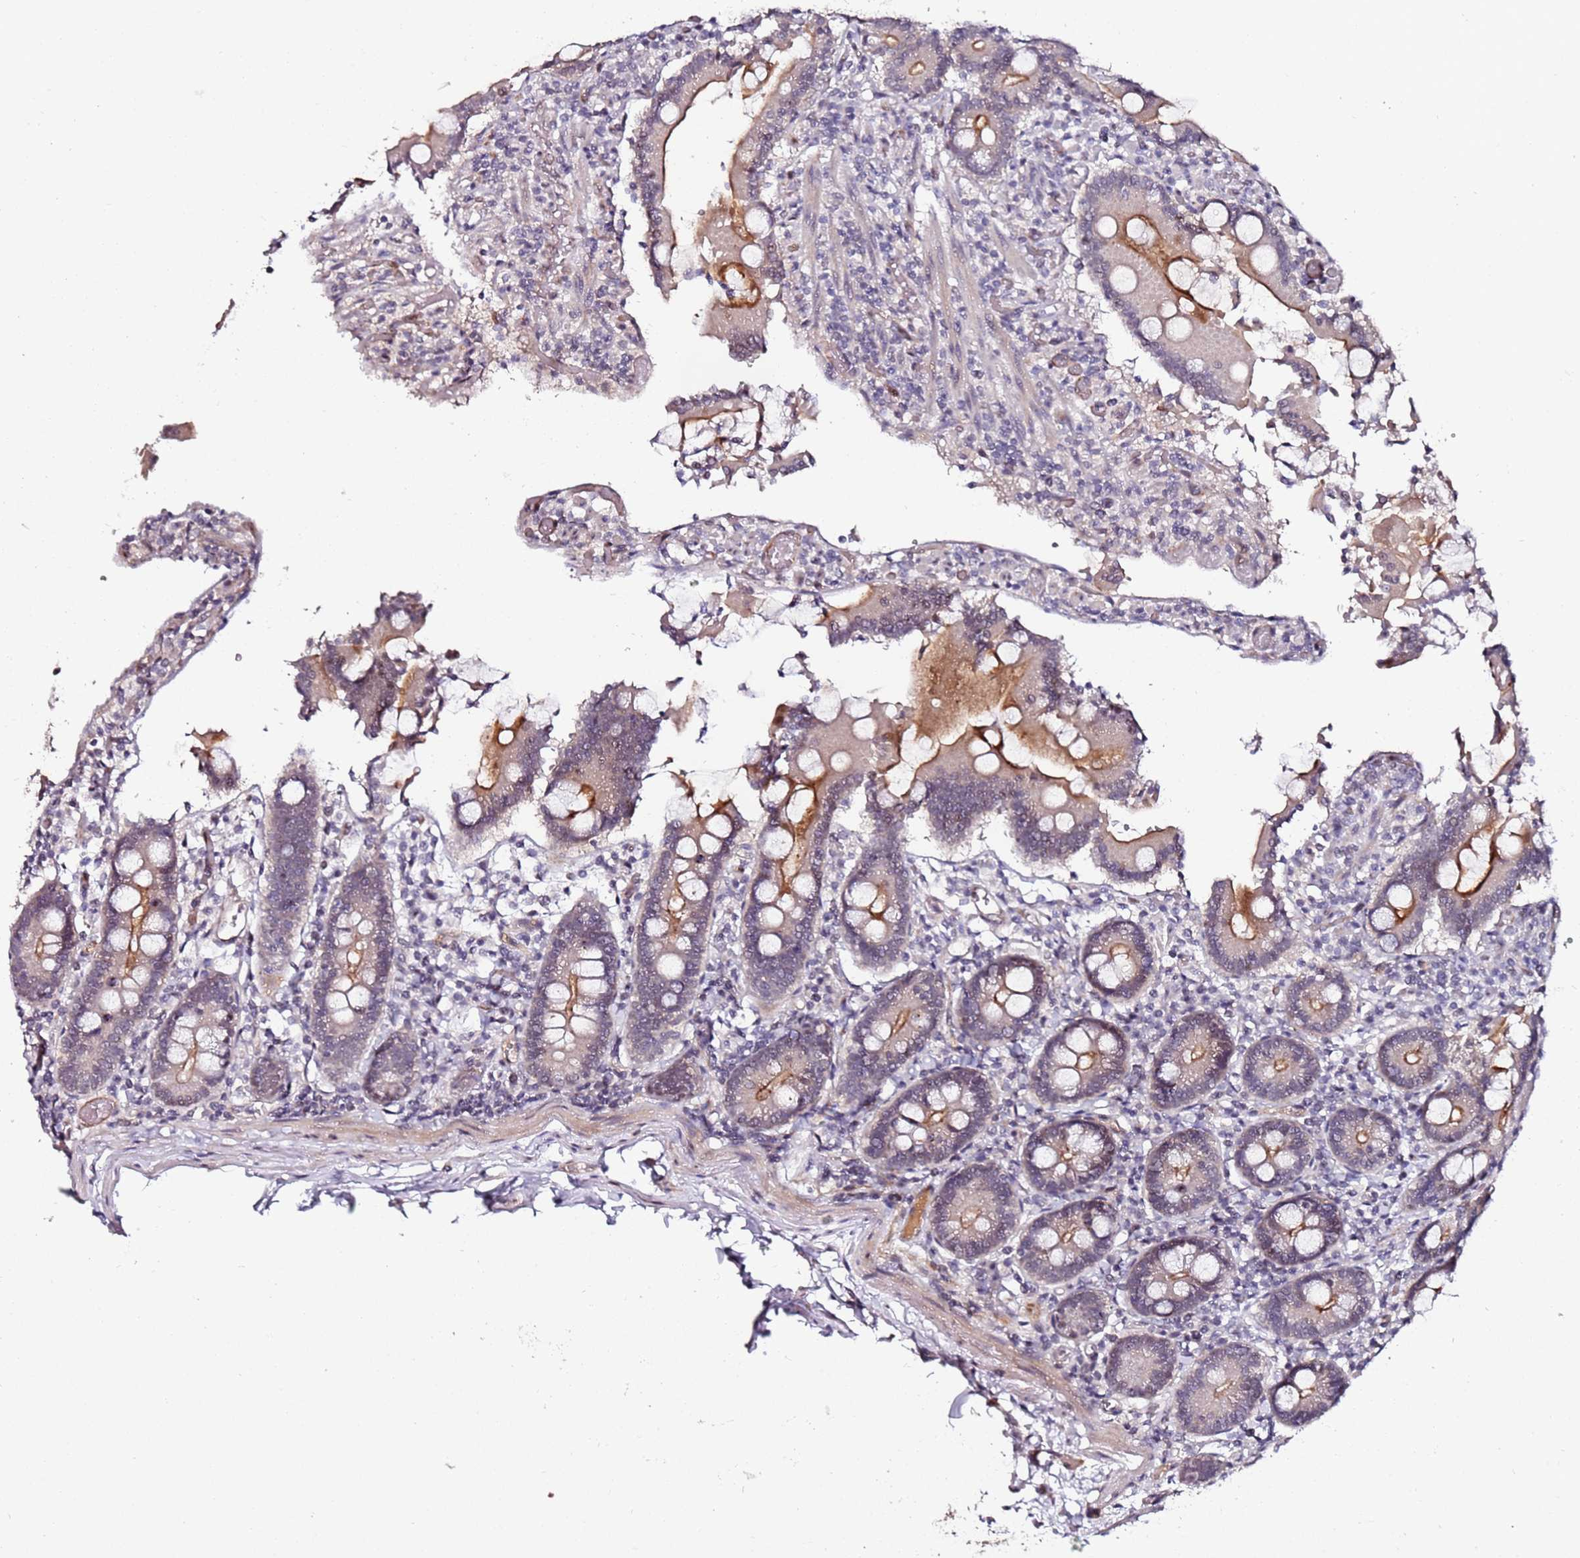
{"staining": {"intensity": "strong", "quantity": "25%-75%", "location": "cytoplasmic/membranous"}, "tissue": "duodenum", "cell_type": "Glandular cells", "image_type": "normal", "snomed": [{"axis": "morphology", "description": "Normal tissue, NOS"}, {"axis": "topography", "description": "Duodenum"}], "caption": "Immunohistochemical staining of unremarkable duodenum shows strong cytoplasmic/membranous protein staining in about 25%-75% of glandular cells. (DAB IHC with brightfield microscopy, high magnification).", "gene": "DUSP28", "patient": {"sex": "male", "age": 55}}